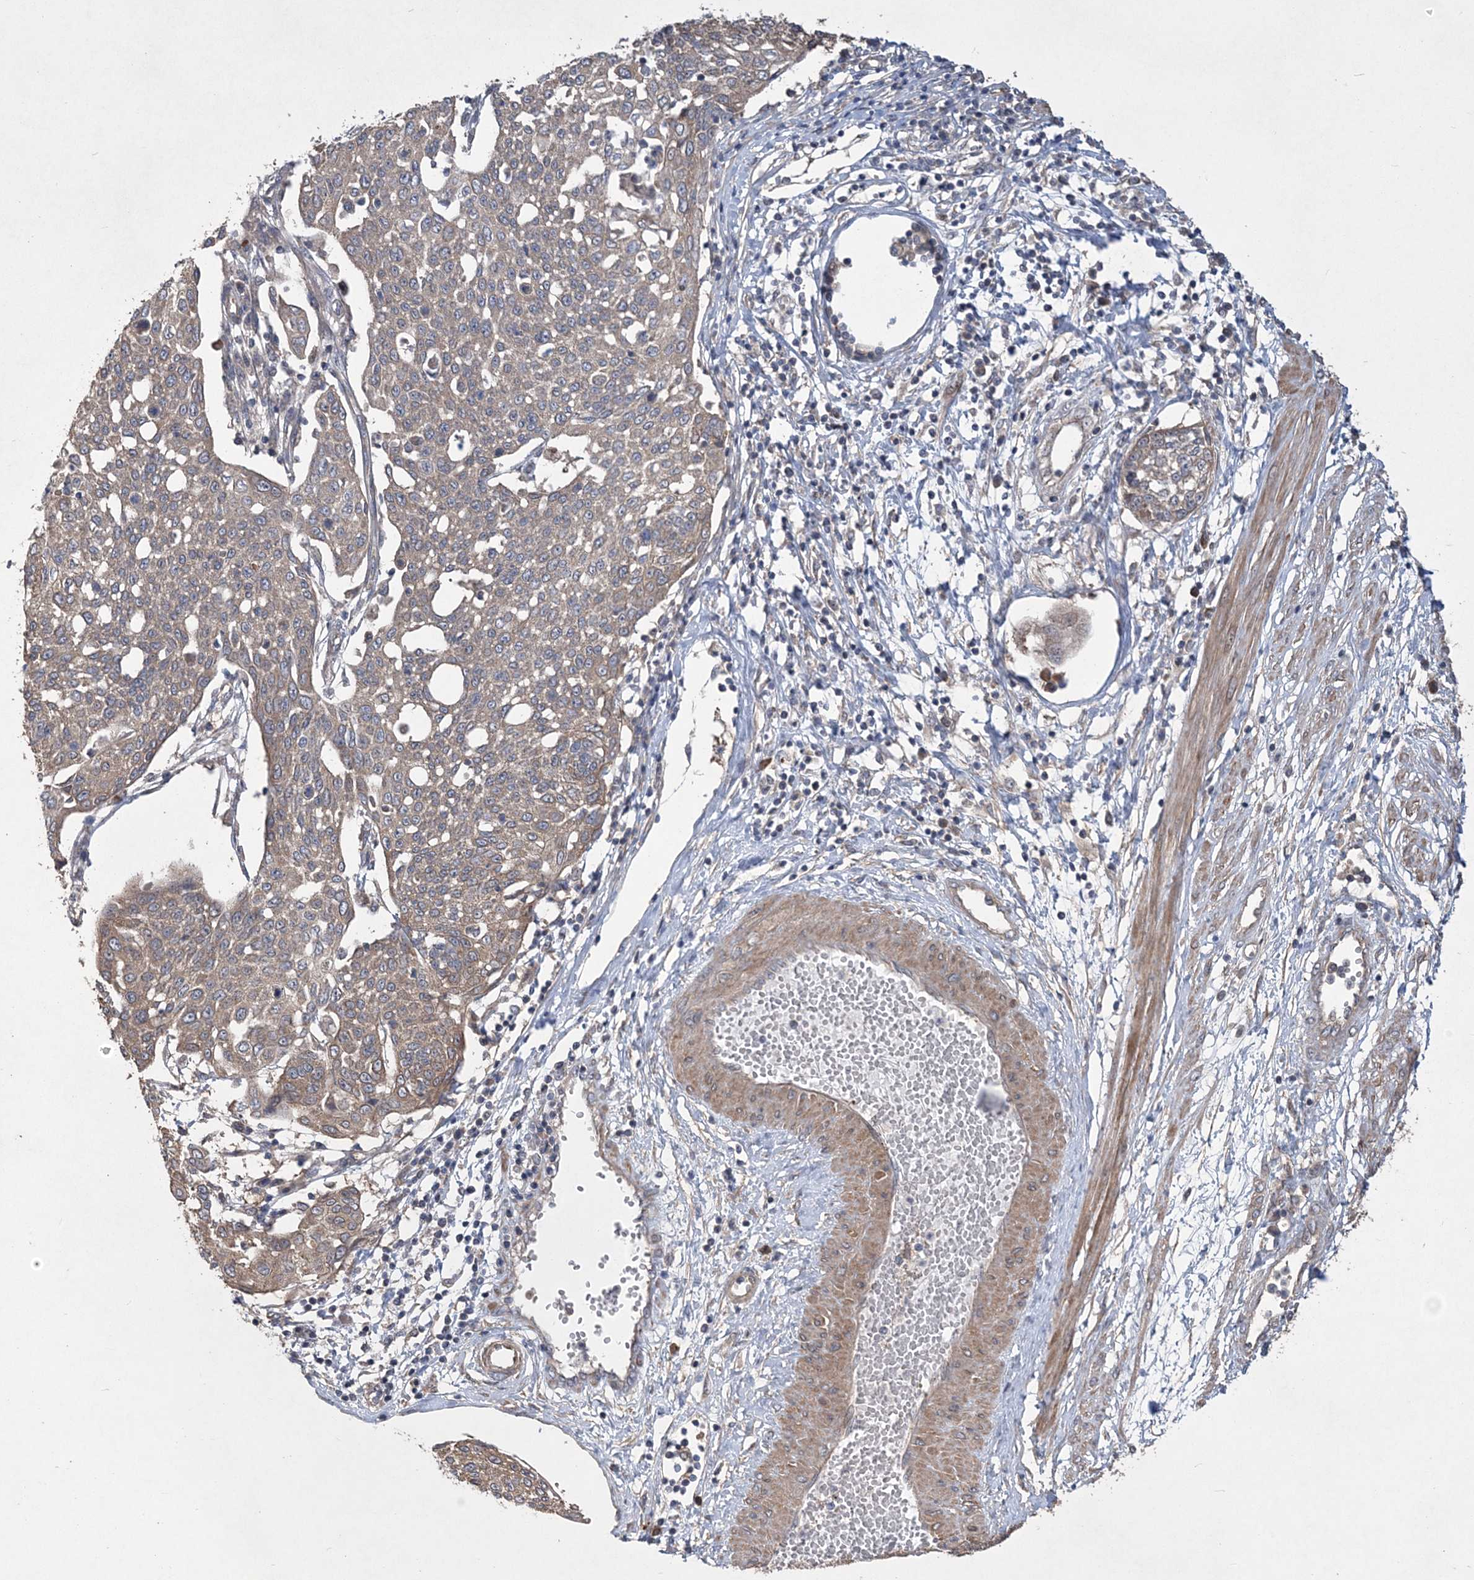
{"staining": {"intensity": "weak", "quantity": "25%-75%", "location": "cytoplasmic/membranous"}, "tissue": "cervical cancer", "cell_type": "Tumor cells", "image_type": "cancer", "snomed": [{"axis": "morphology", "description": "Squamous cell carcinoma, NOS"}, {"axis": "topography", "description": "Cervix"}], "caption": "Brown immunohistochemical staining in human cervical cancer shows weak cytoplasmic/membranous staining in about 25%-75% of tumor cells.", "gene": "MTRF1L", "patient": {"sex": "female", "age": 34}}